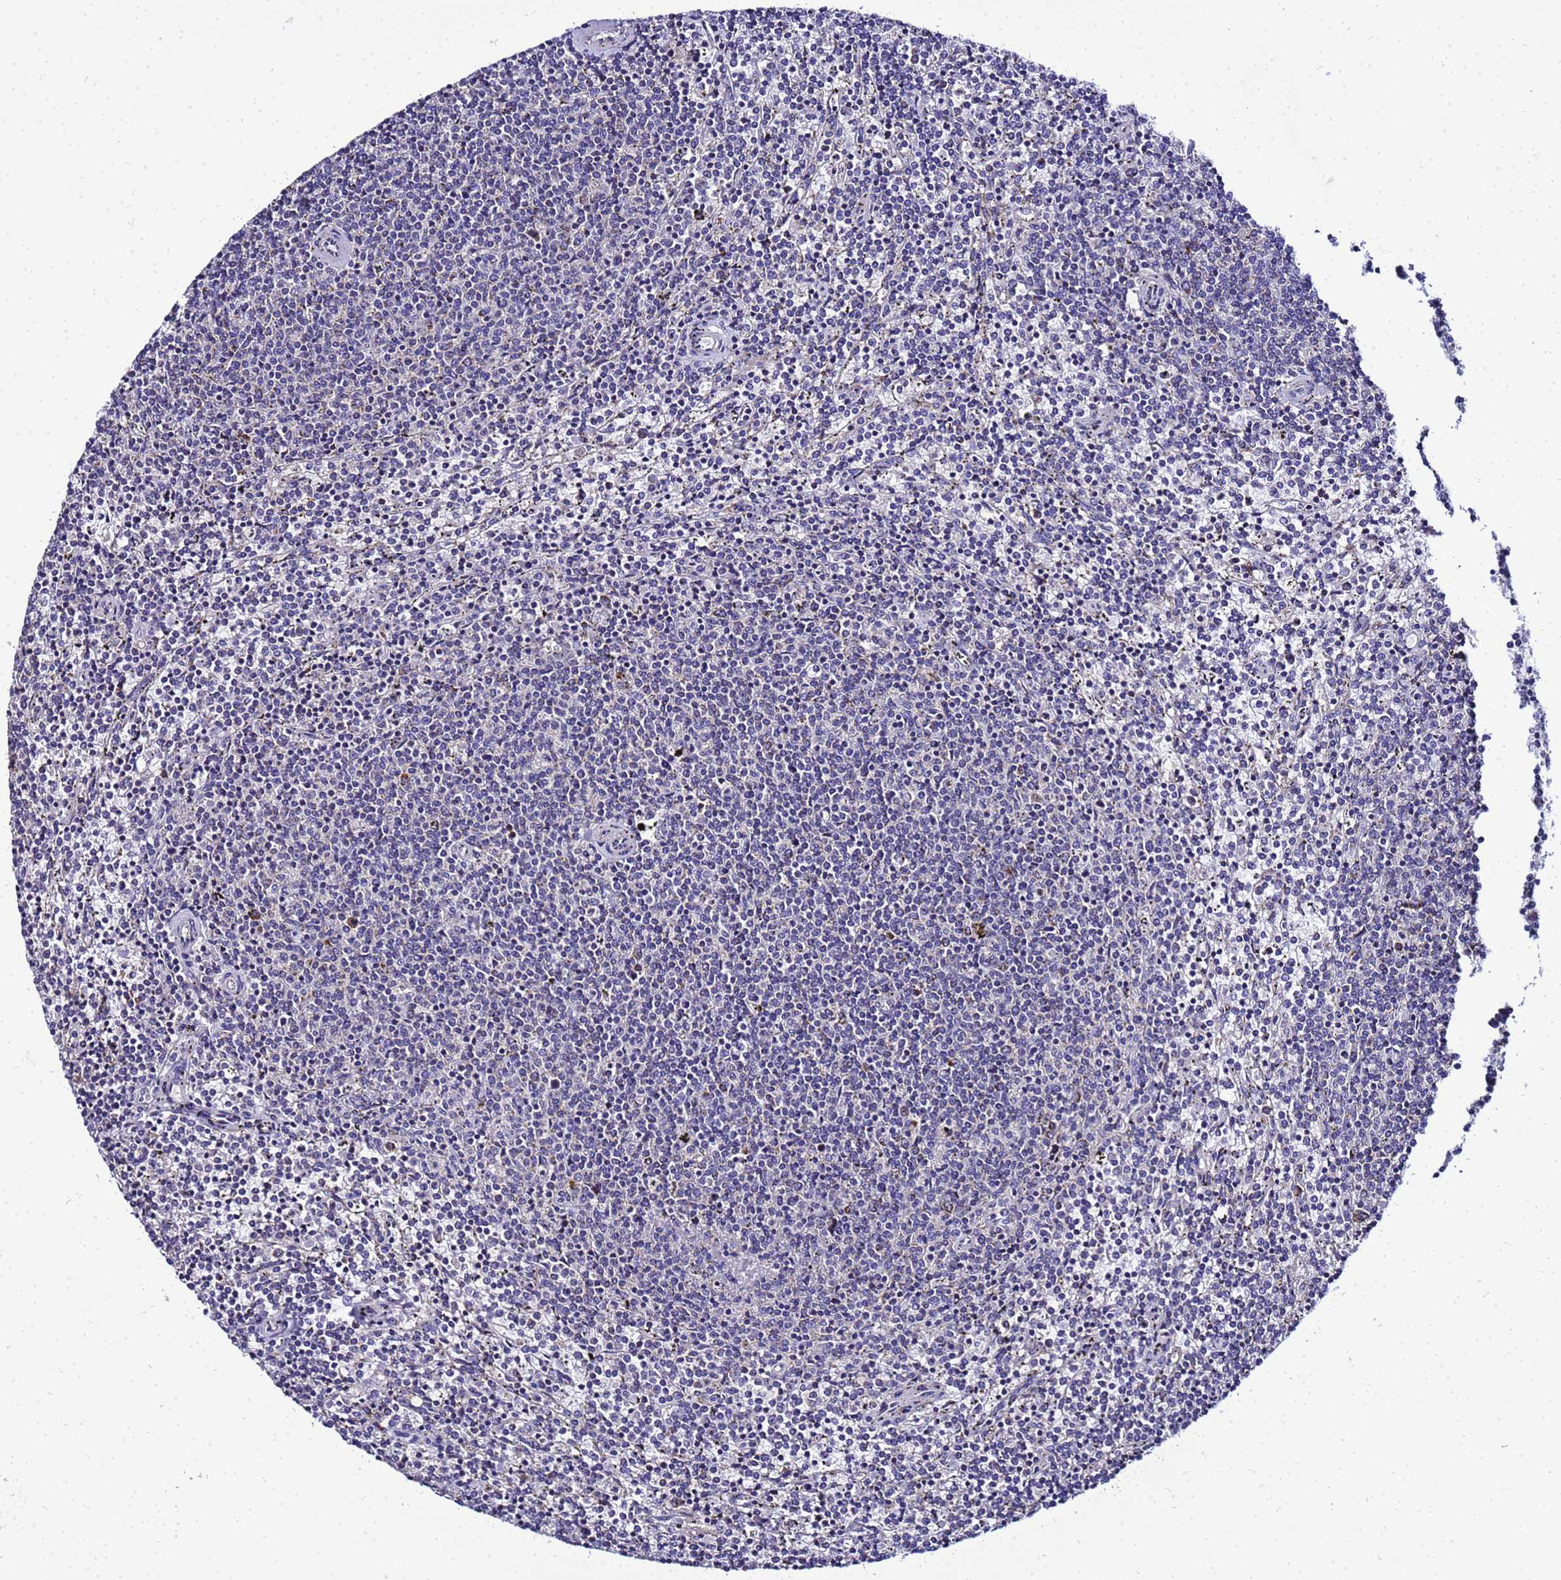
{"staining": {"intensity": "negative", "quantity": "none", "location": "none"}, "tissue": "lymphoma", "cell_type": "Tumor cells", "image_type": "cancer", "snomed": [{"axis": "morphology", "description": "Malignant lymphoma, non-Hodgkin's type, Low grade"}, {"axis": "topography", "description": "Spleen"}], "caption": "Immunohistochemical staining of human low-grade malignant lymphoma, non-Hodgkin's type exhibits no significant expression in tumor cells.", "gene": "HIGD2A", "patient": {"sex": "female", "age": 50}}